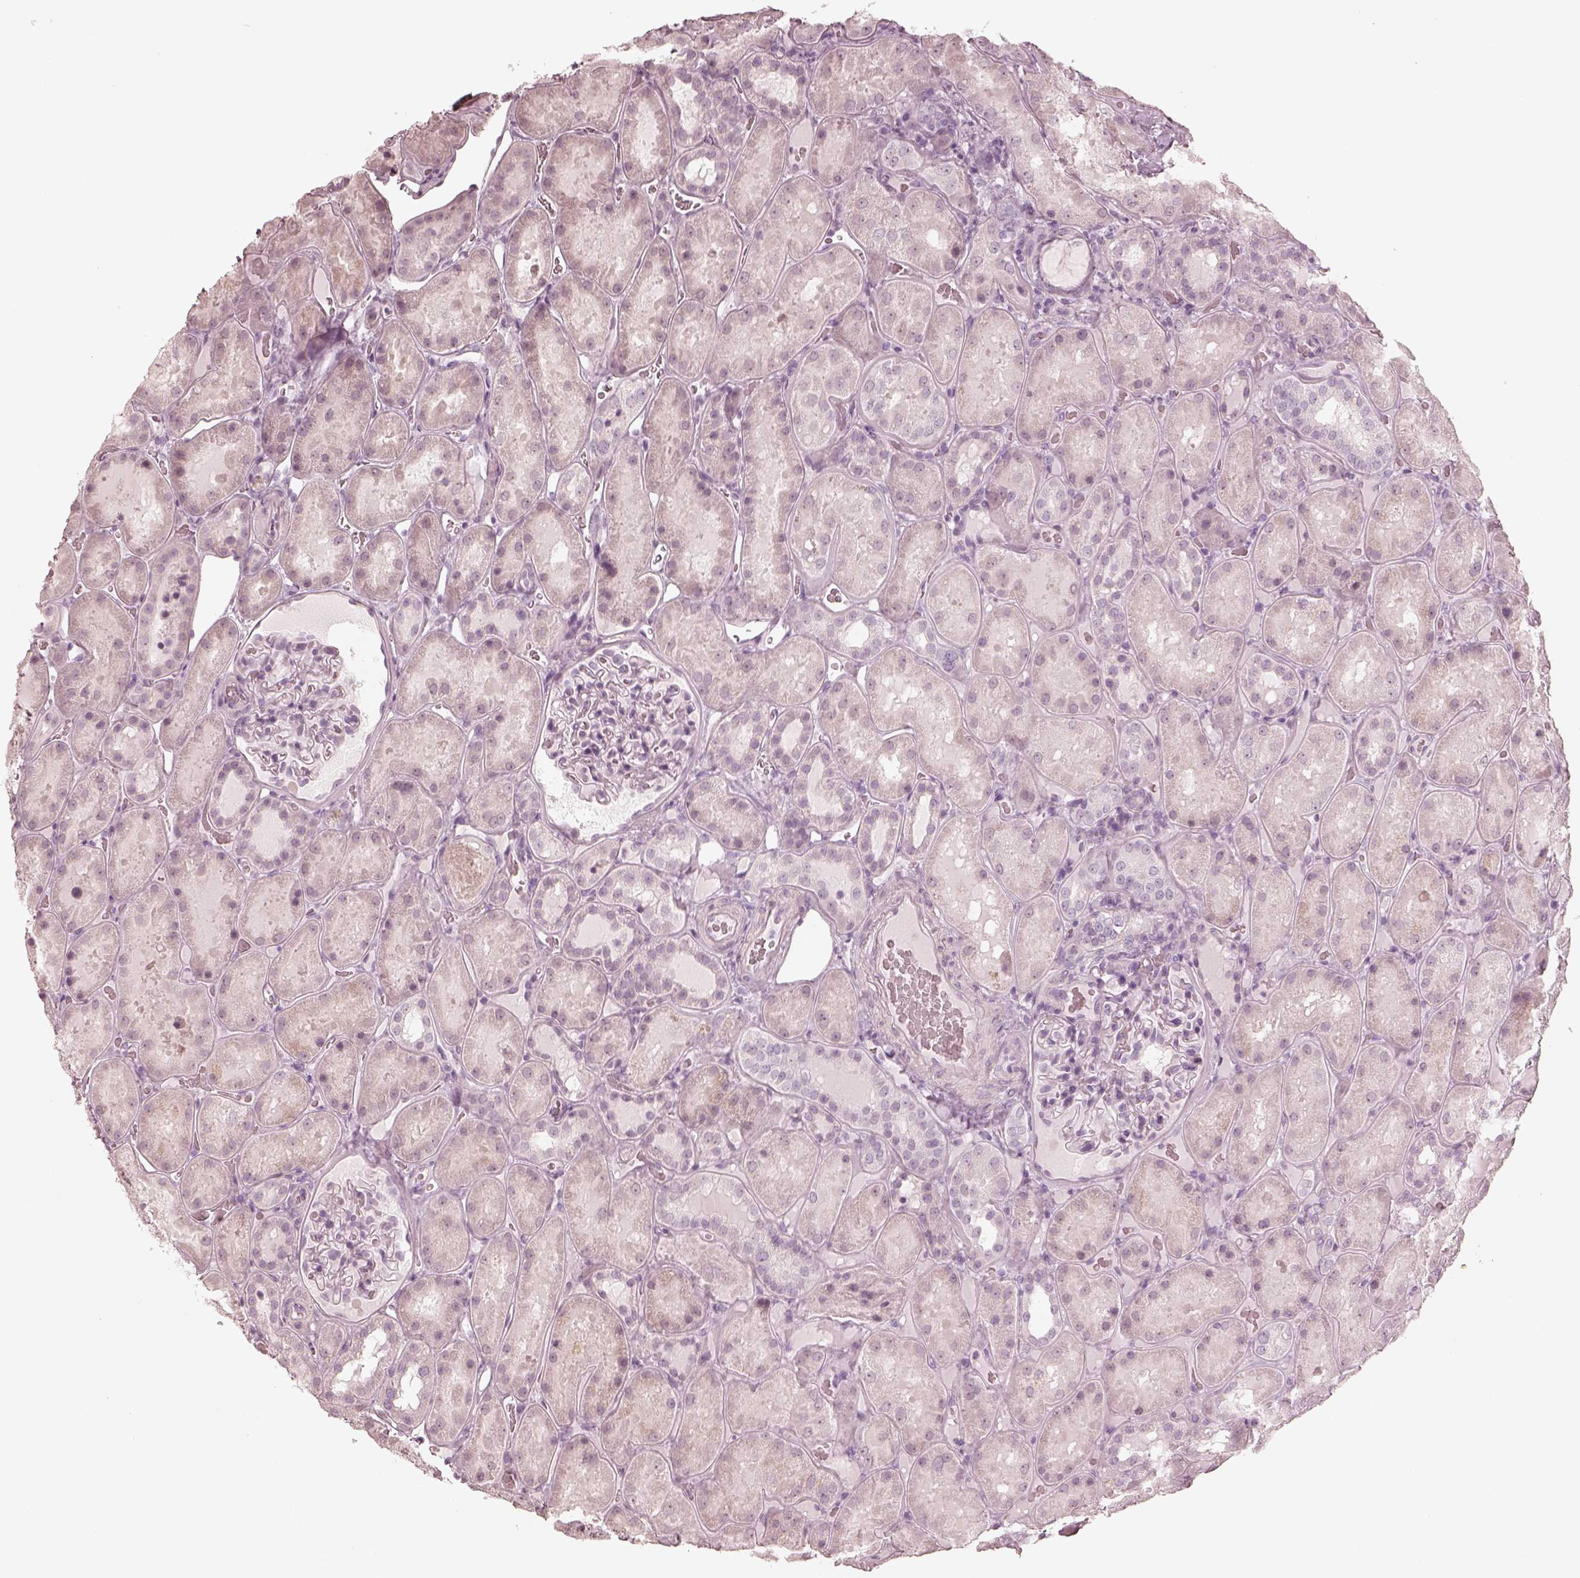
{"staining": {"intensity": "negative", "quantity": "none", "location": "none"}, "tissue": "kidney", "cell_type": "Cells in glomeruli", "image_type": "normal", "snomed": [{"axis": "morphology", "description": "Normal tissue, NOS"}, {"axis": "topography", "description": "Kidney"}], "caption": "DAB immunohistochemical staining of benign kidney displays no significant staining in cells in glomeruli. (Stains: DAB IHC with hematoxylin counter stain, Microscopy: brightfield microscopy at high magnification).", "gene": "CALR3", "patient": {"sex": "male", "age": 73}}